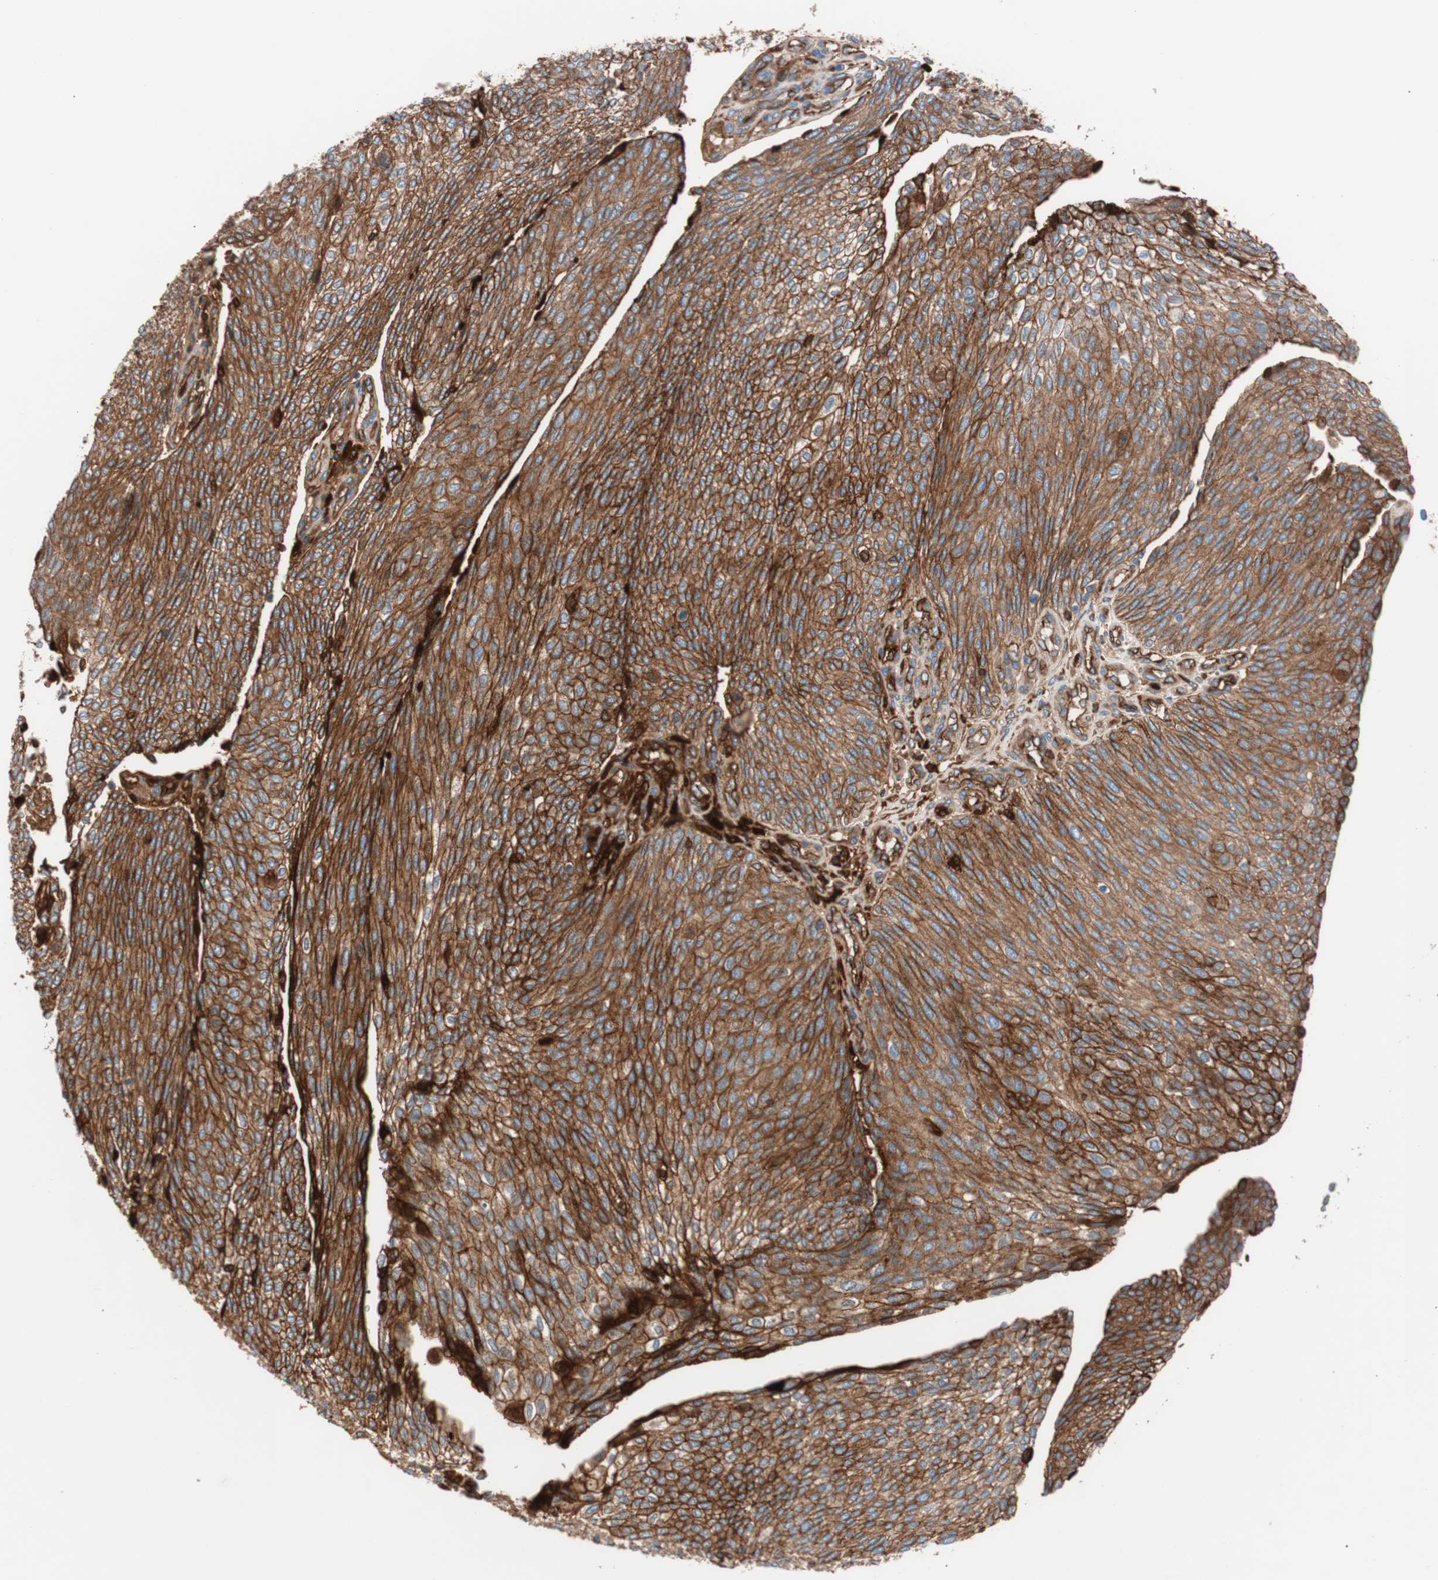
{"staining": {"intensity": "moderate", "quantity": ">75%", "location": "cytoplasmic/membranous"}, "tissue": "urothelial cancer", "cell_type": "Tumor cells", "image_type": "cancer", "snomed": [{"axis": "morphology", "description": "Urothelial carcinoma, Low grade"}, {"axis": "topography", "description": "Urinary bladder"}], "caption": "Protein expression analysis of urothelial cancer exhibits moderate cytoplasmic/membranous expression in about >75% of tumor cells.", "gene": "SPINT1", "patient": {"sex": "female", "age": 79}}